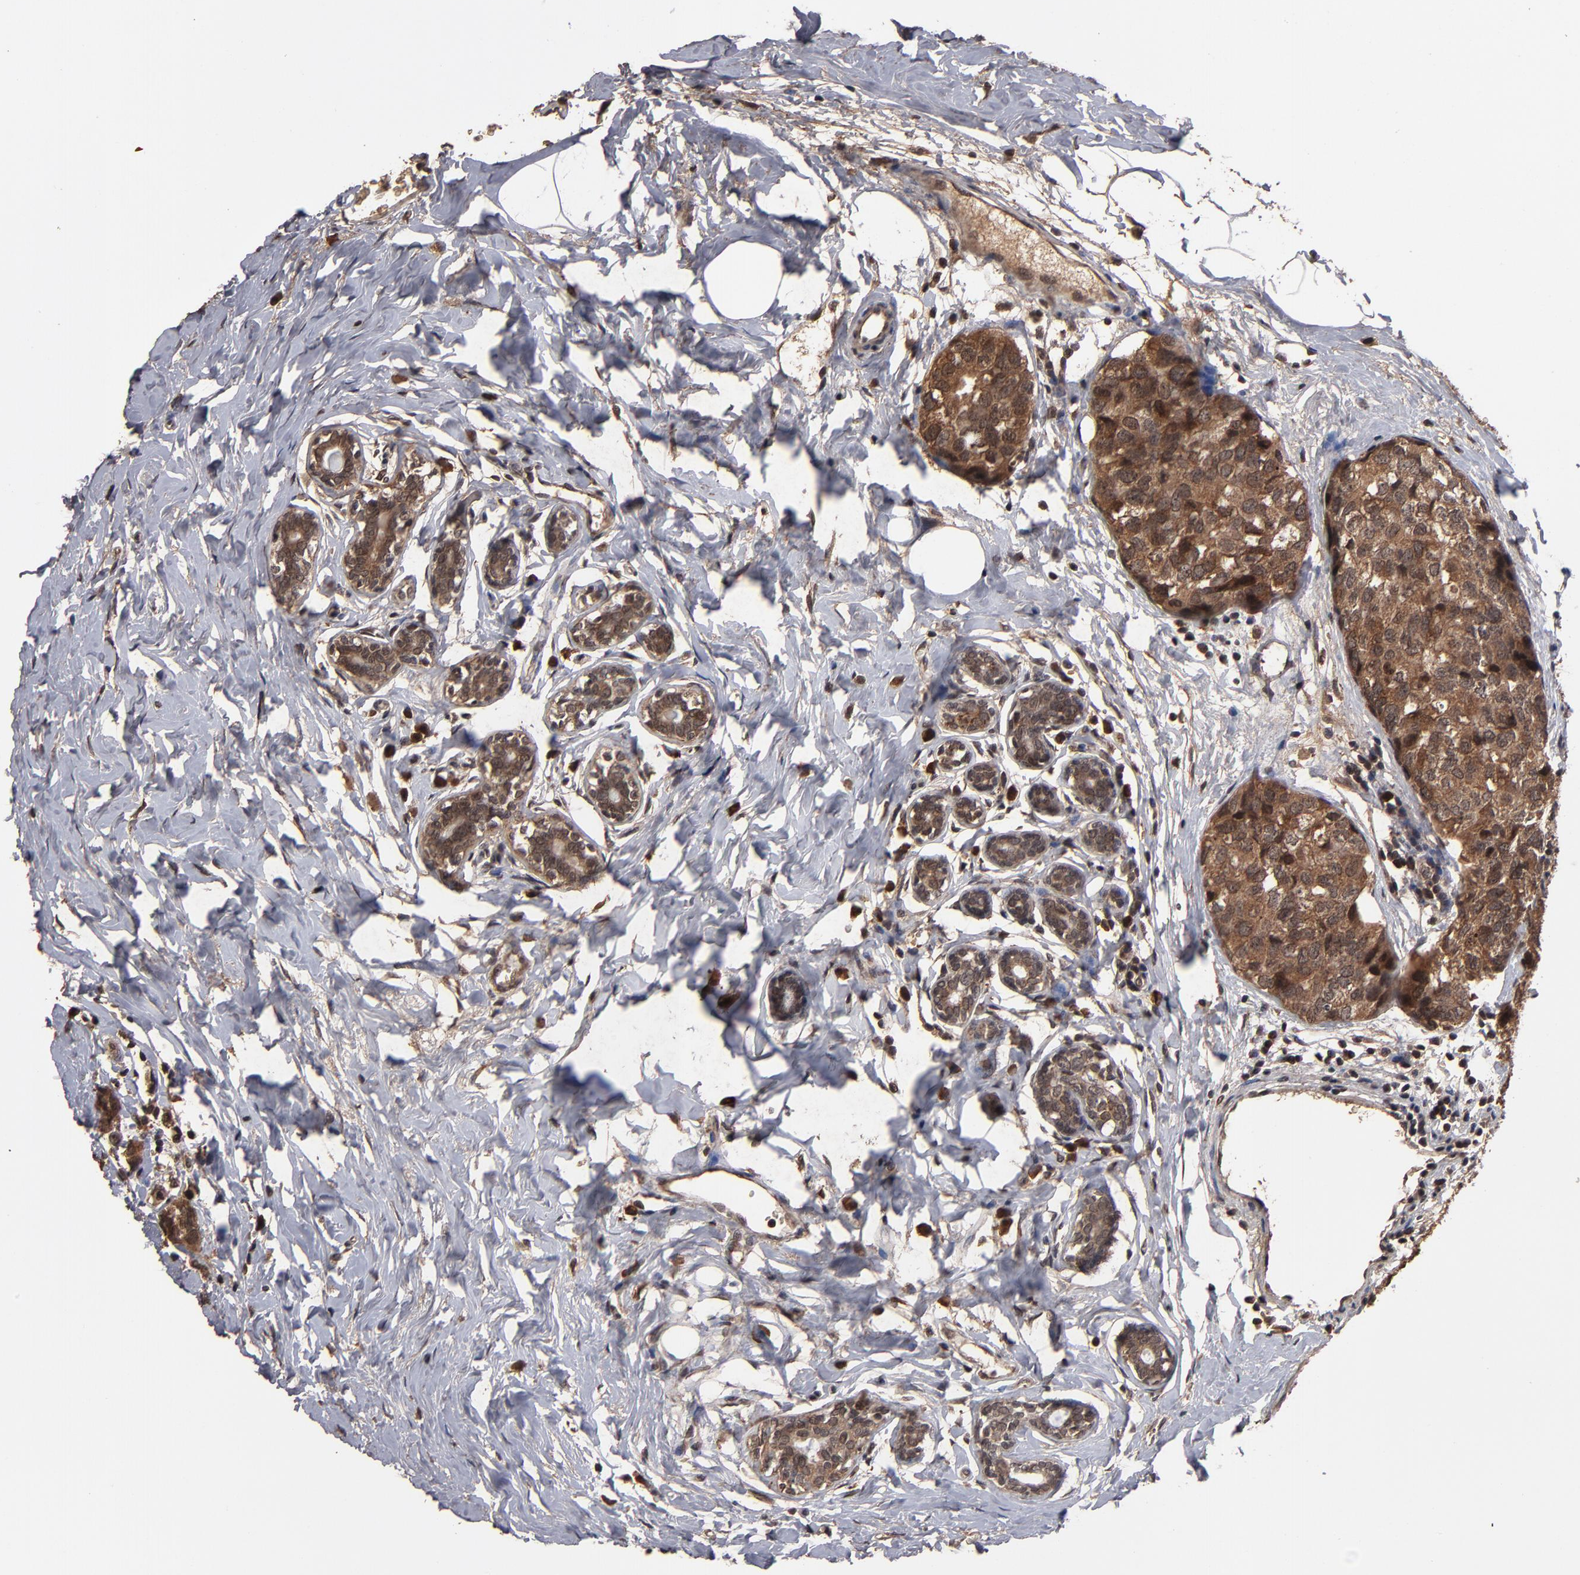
{"staining": {"intensity": "strong", "quantity": ">75%", "location": "nuclear"}, "tissue": "breast cancer", "cell_type": "Tumor cells", "image_type": "cancer", "snomed": [{"axis": "morphology", "description": "Normal tissue, NOS"}, {"axis": "morphology", "description": "Duct carcinoma"}, {"axis": "topography", "description": "Breast"}], "caption": "This is an image of immunohistochemistry staining of intraductal carcinoma (breast), which shows strong positivity in the nuclear of tumor cells.", "gene": "NXF2B", "patient": {"sex": "female", "age": 50}}